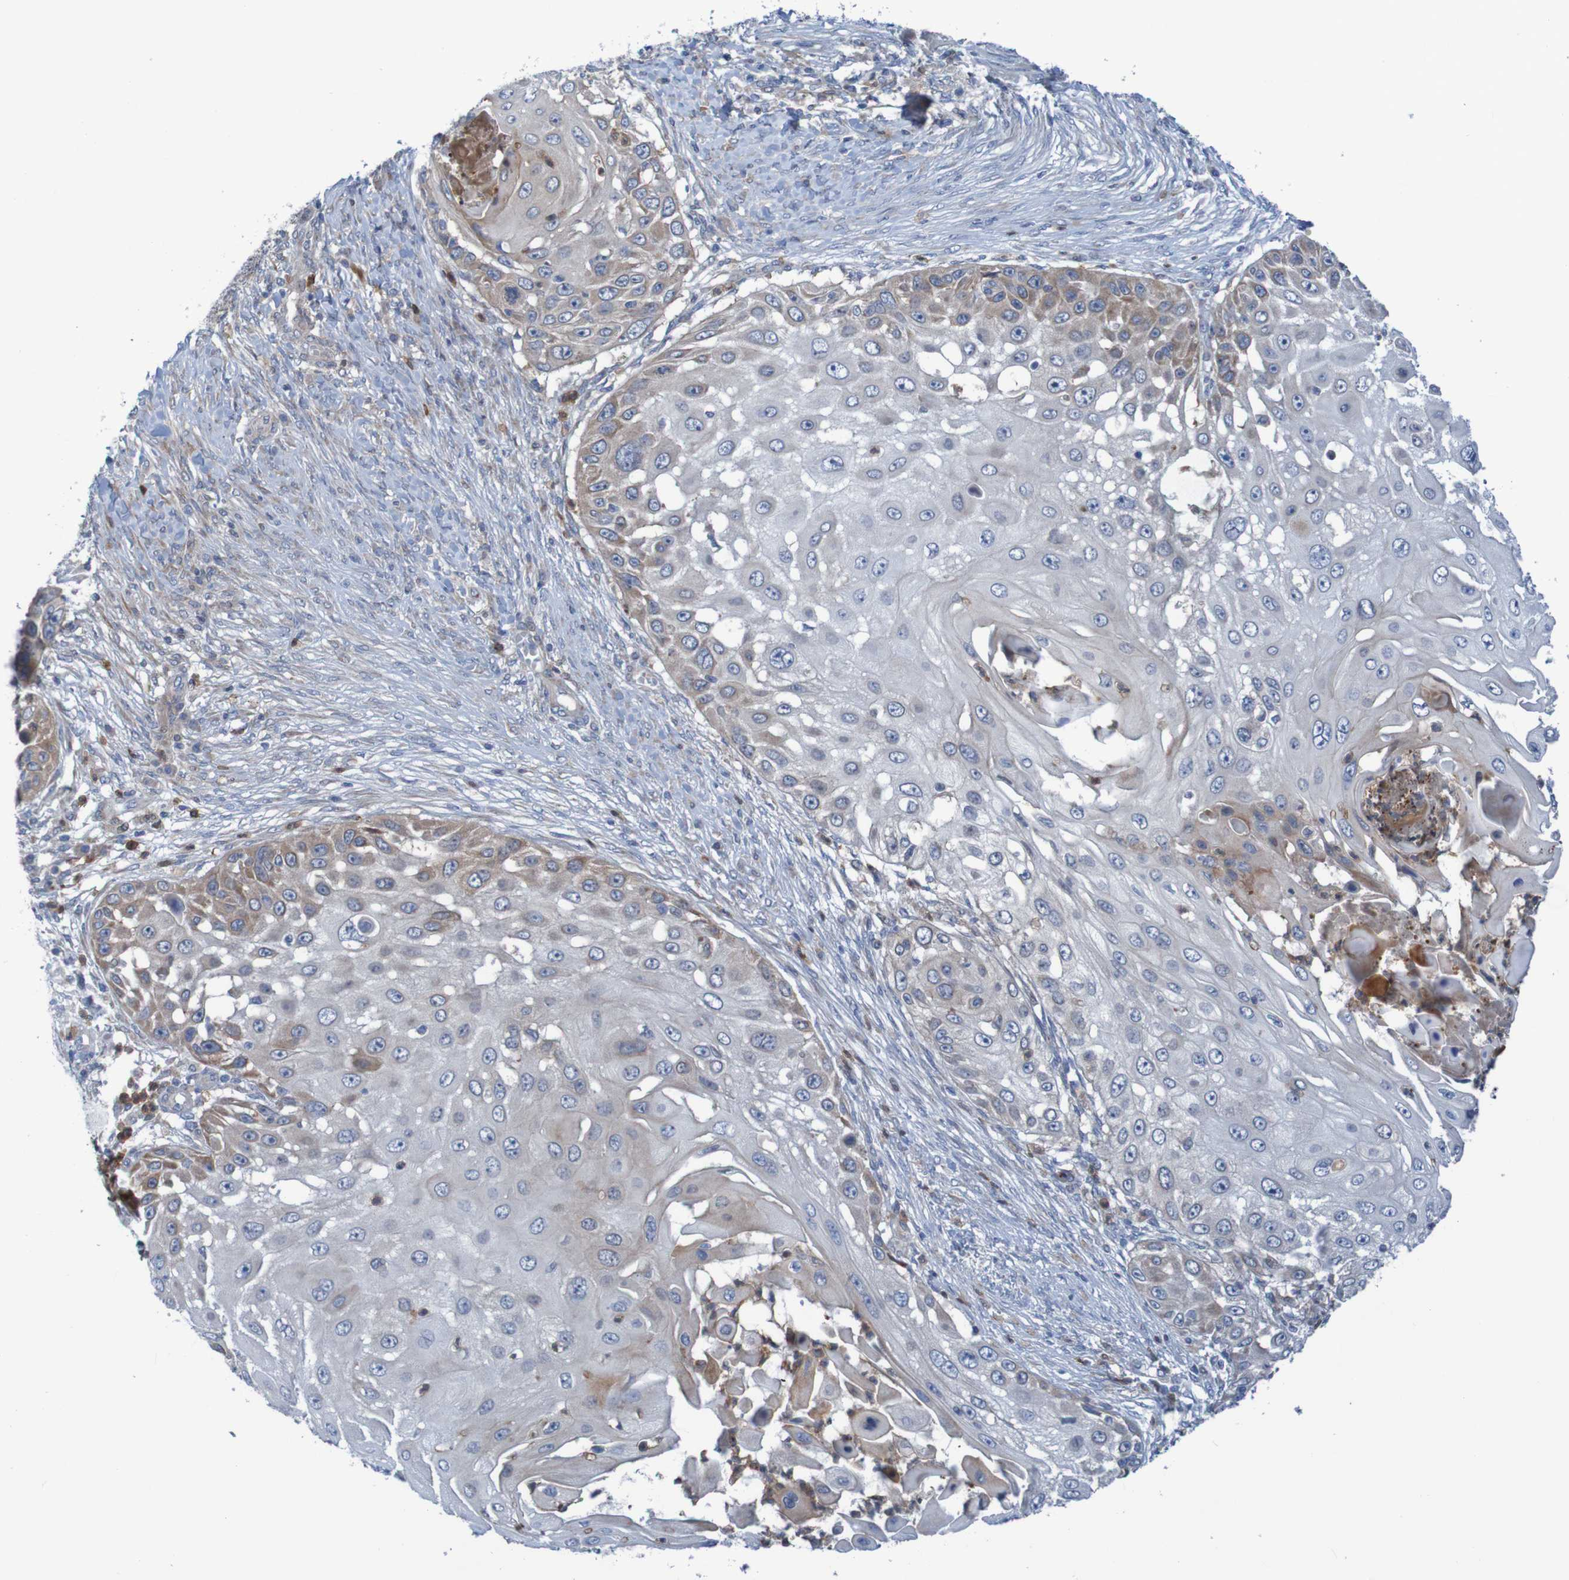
{"staining": {"intensity": "weak", "quantity": "25%-75%", "location": "cytoplasmic/membranous"}, "tissue": "skin cancer", "cell_type": "Tumor cells", "image_type": "cancer", "snomed": [{"axis": "morphology", "description": "Squamous cell carcinoma, NOS"}, {"axis": "topography", "description": "Skin"}], "caption": "Human skin squamous cell carcinoma stained with a brown dye reveals weak cytoplasmic/membranous positive positivity in approximately 25%-75% of tumor cells.", "gene": "ANGPT4", "patient": {"sex": "female", "age": 44}}